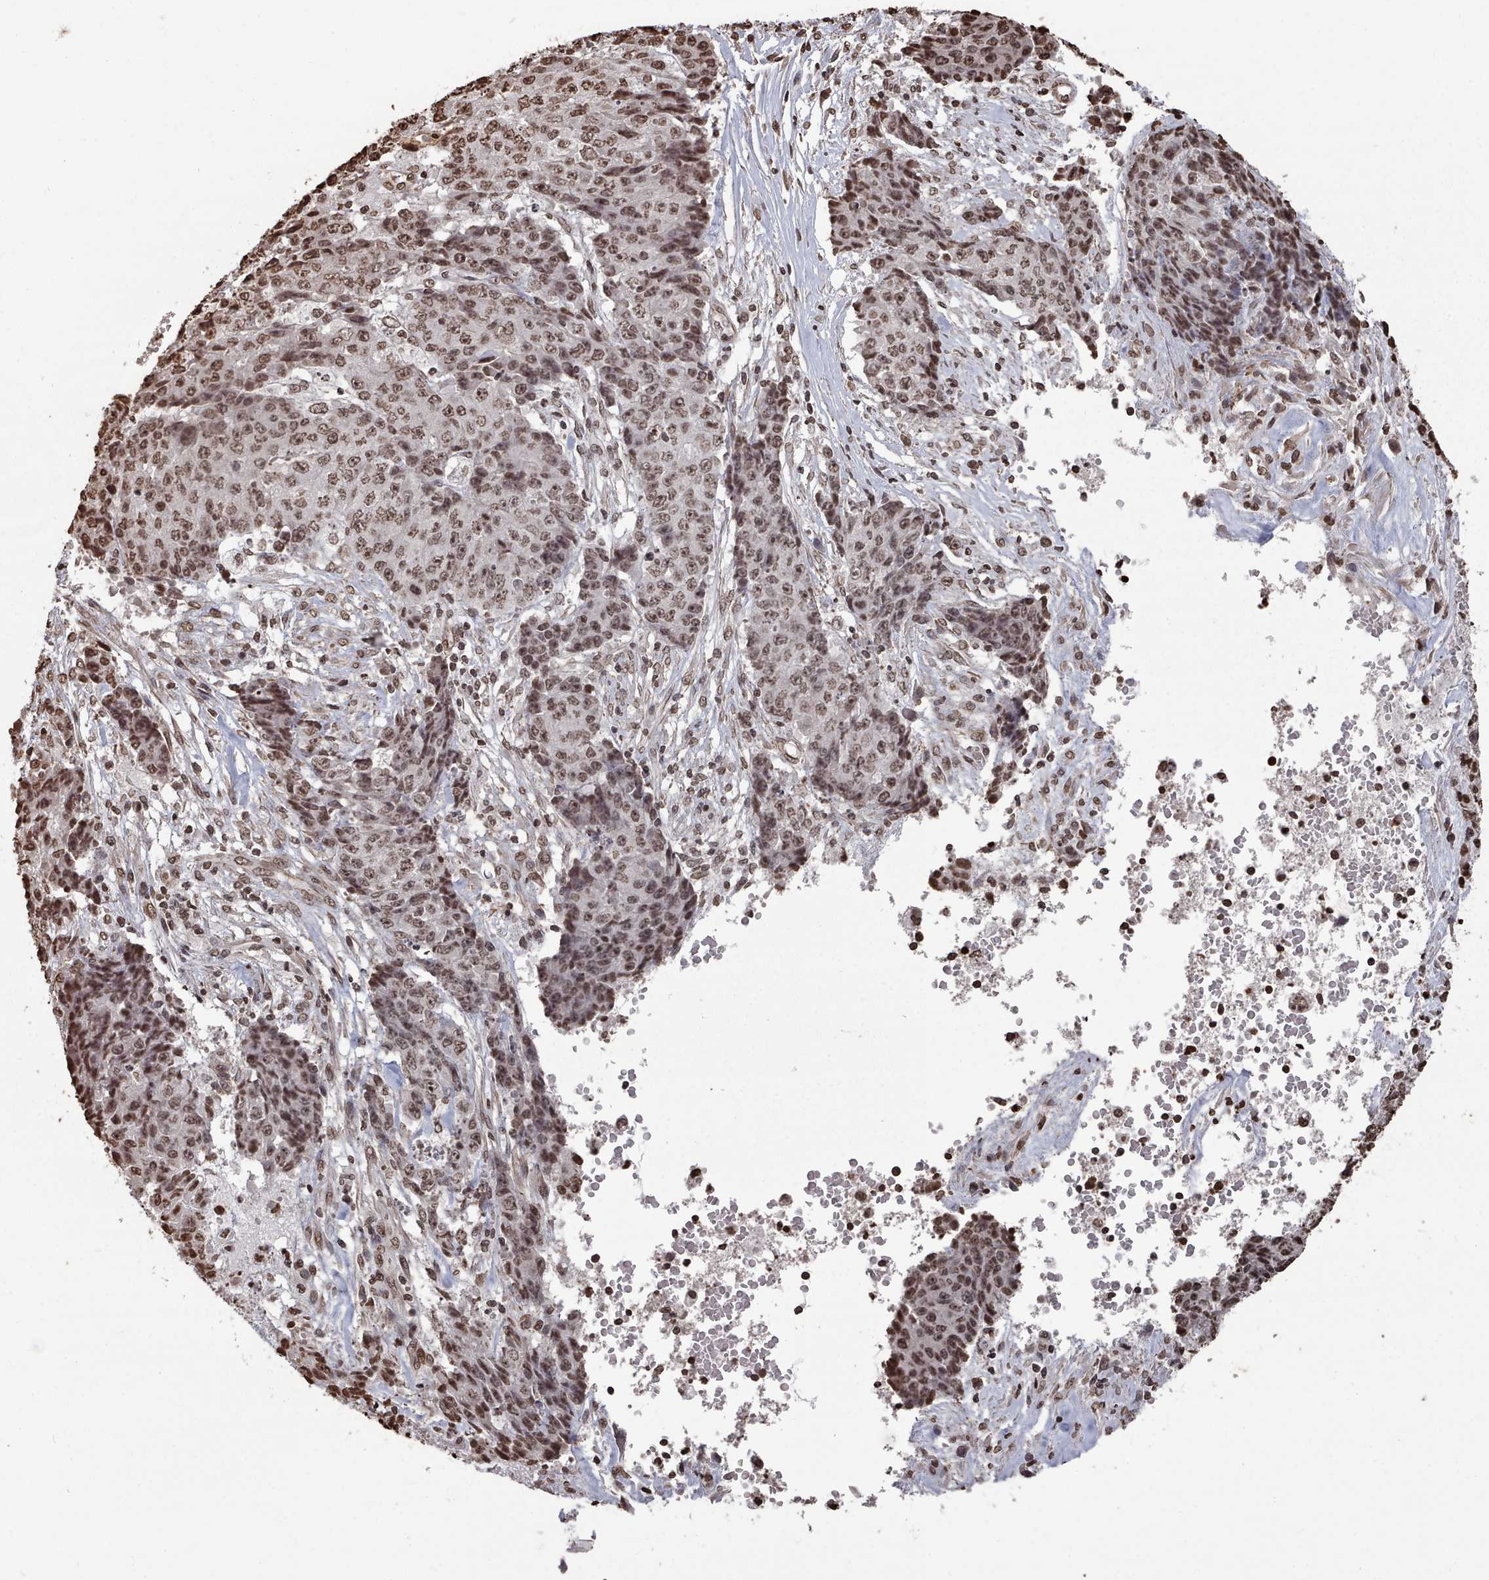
{"staining": {"intensity": "moderate", "quantity": ">75%", "location": "nuclear"}, "tissue": "ovarian cancer", "cell_type": "Tumor cells", "image_type": "cancer", "snomed": [{"axis": "morphology", "description": "Carcinoma, endometroid"}, {"axis": "topography", "description": "Ovary"}], "caption": "Immunohistochemistry (IHC) of human ovarian endometroid carcinoma shows medium levels of moderate nuclear expression in approximately >75% of tumor cells. The staining was performed using DAB (3,3'-diaminobenzidine), with brown indicating positive protein expression. Nuclei are stained blue with hematoxylin.", "gene": "PLEKHG5", "patient": {"sex": "female", "age": 42}}